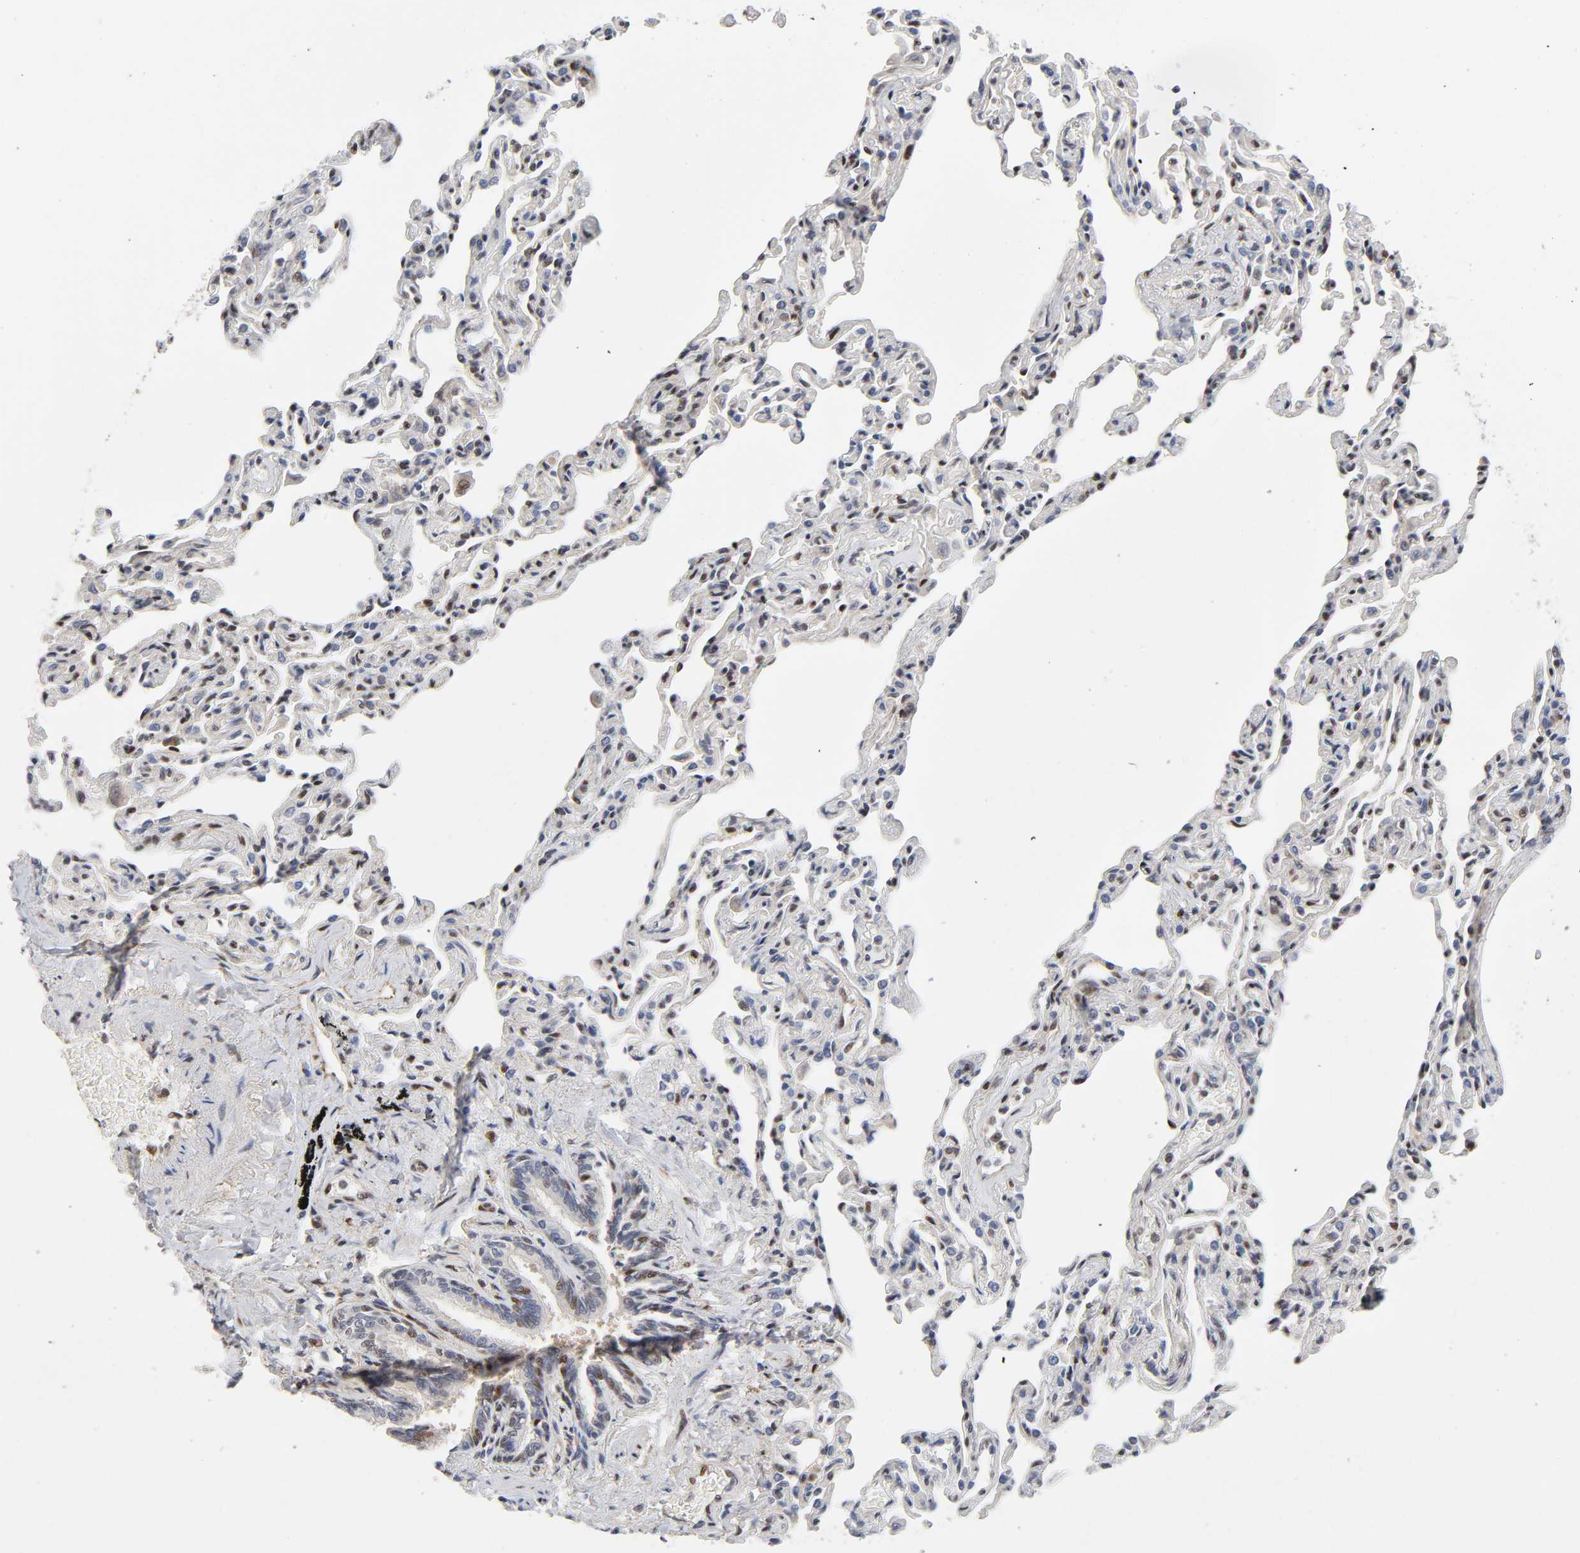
{"staining": {"intensity": "strong", "quantity": ">75%", "location": "nuclear"}, "tissue": "bronchus", "cell_type": "Respiratory epithelial cells", "image_type": "normal", "snomed": [{"axis": "morphology", "description": "Normal tissue, NOS"}, {"axis": "topography", "description": "Lung"}], "caption": "An immunohistochemistry photomicrograph of normal tissue is shown. Protein staining in brown shows strong nuclear positivity in bronchus within respiratory epithelial cells. The staining was performed using DAB (3,3'-diaminobenzidine) to visualize the protein expression in brown, while the nuclei were stained in blue with hematoxylin (Magnification: 20x).", "gene": "STK38", "patient": {"sex": "male", "age": 64}}